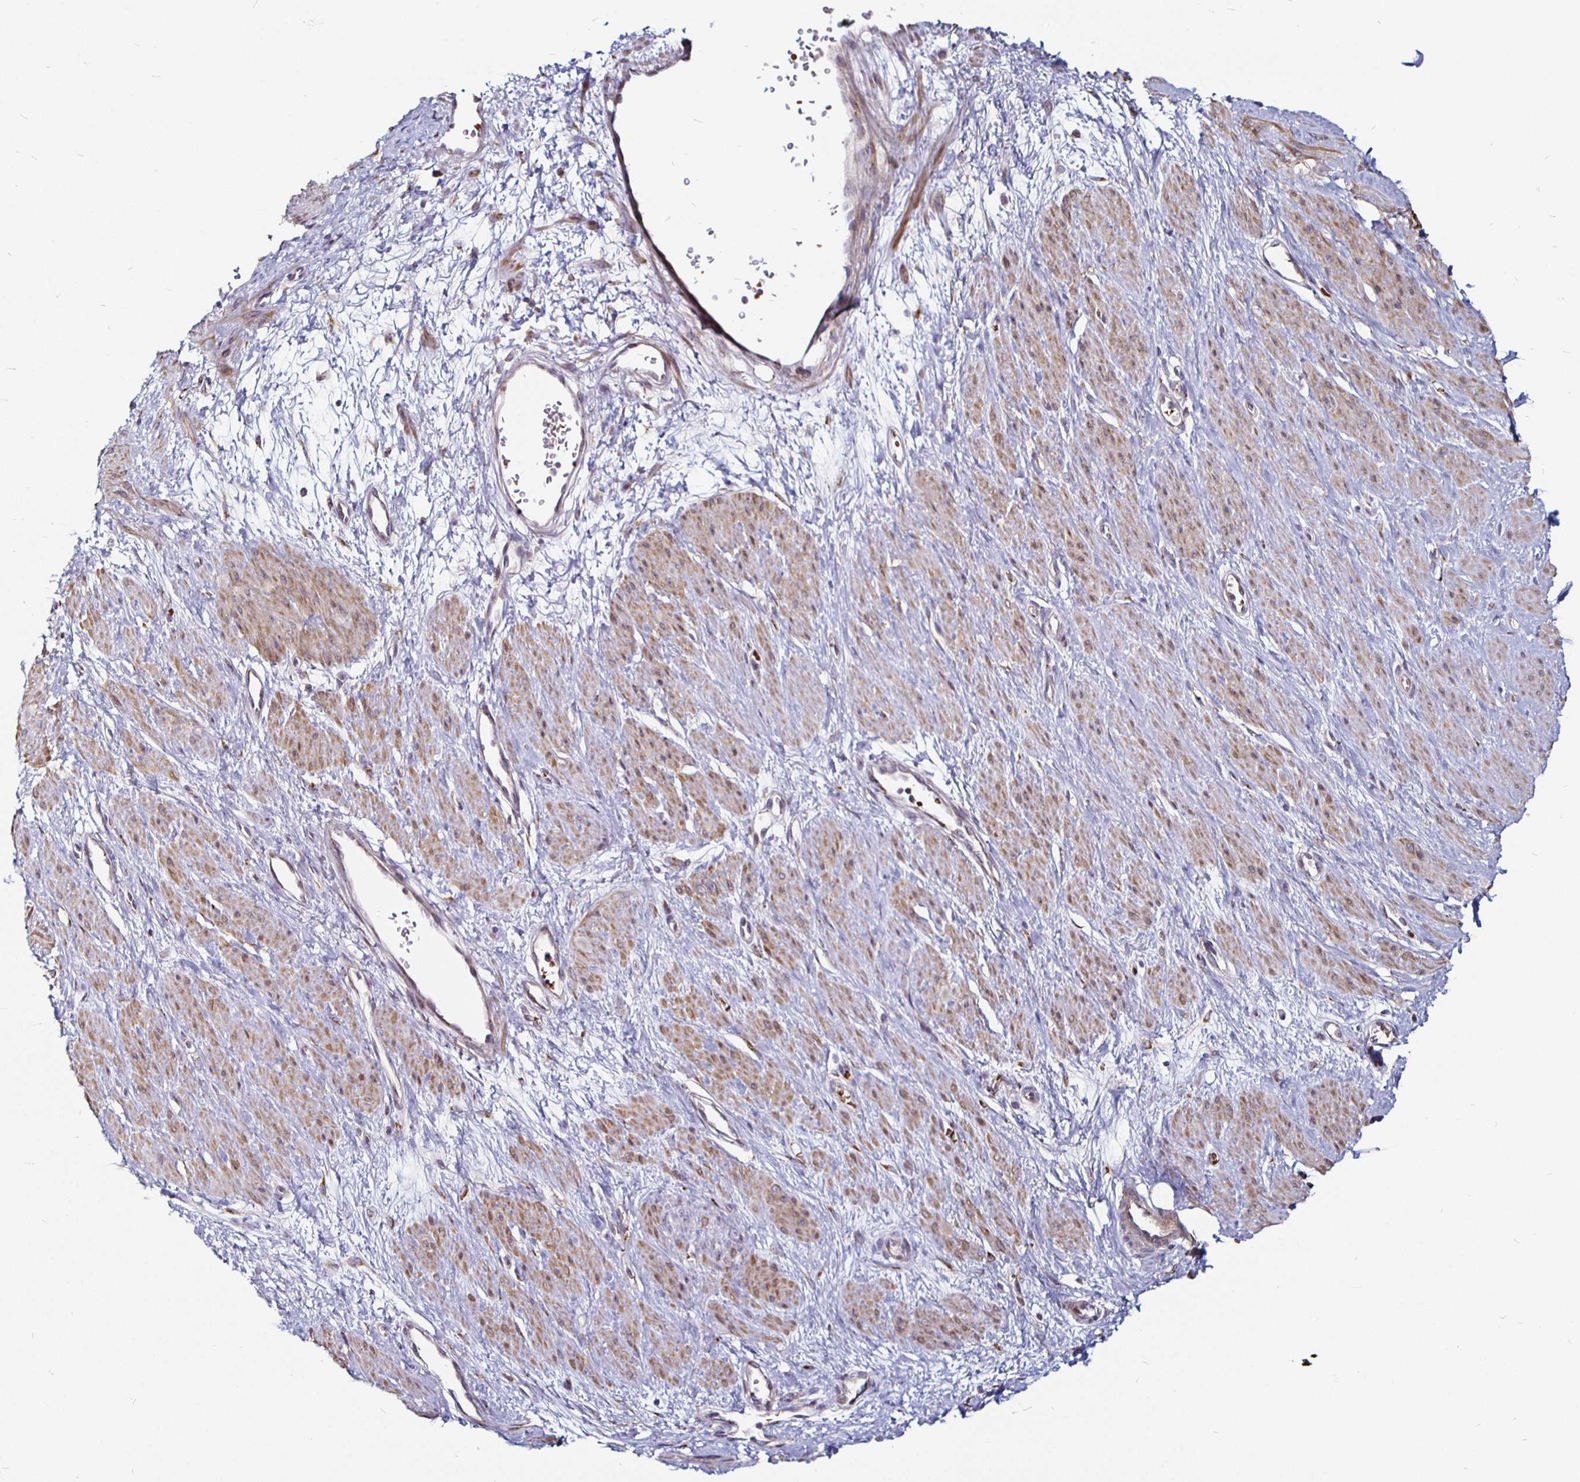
{"staining": {"intensity": "weak", "quantity": "25%-75%", "location": "cytoplasmic/membranous"}, "tissue": "smooth muscle", "cell_type": "Smooth muscle cells", "image_type": "normal", "snomed": [{"axis": "morphology", "description": "Normal tissue, NOS"}, {"axis": "topography", "description": "Smooth muscle"}, {"axis": "topography", "description": "Uterus"}], "caption": "A histopathology image of human smooth muscle stained for a protein displays weak cytoplasmic/membranous brown staining in smooth muscle cells.", "gene": "ATG3", "patient": {"sex": "female", "age": 39}}